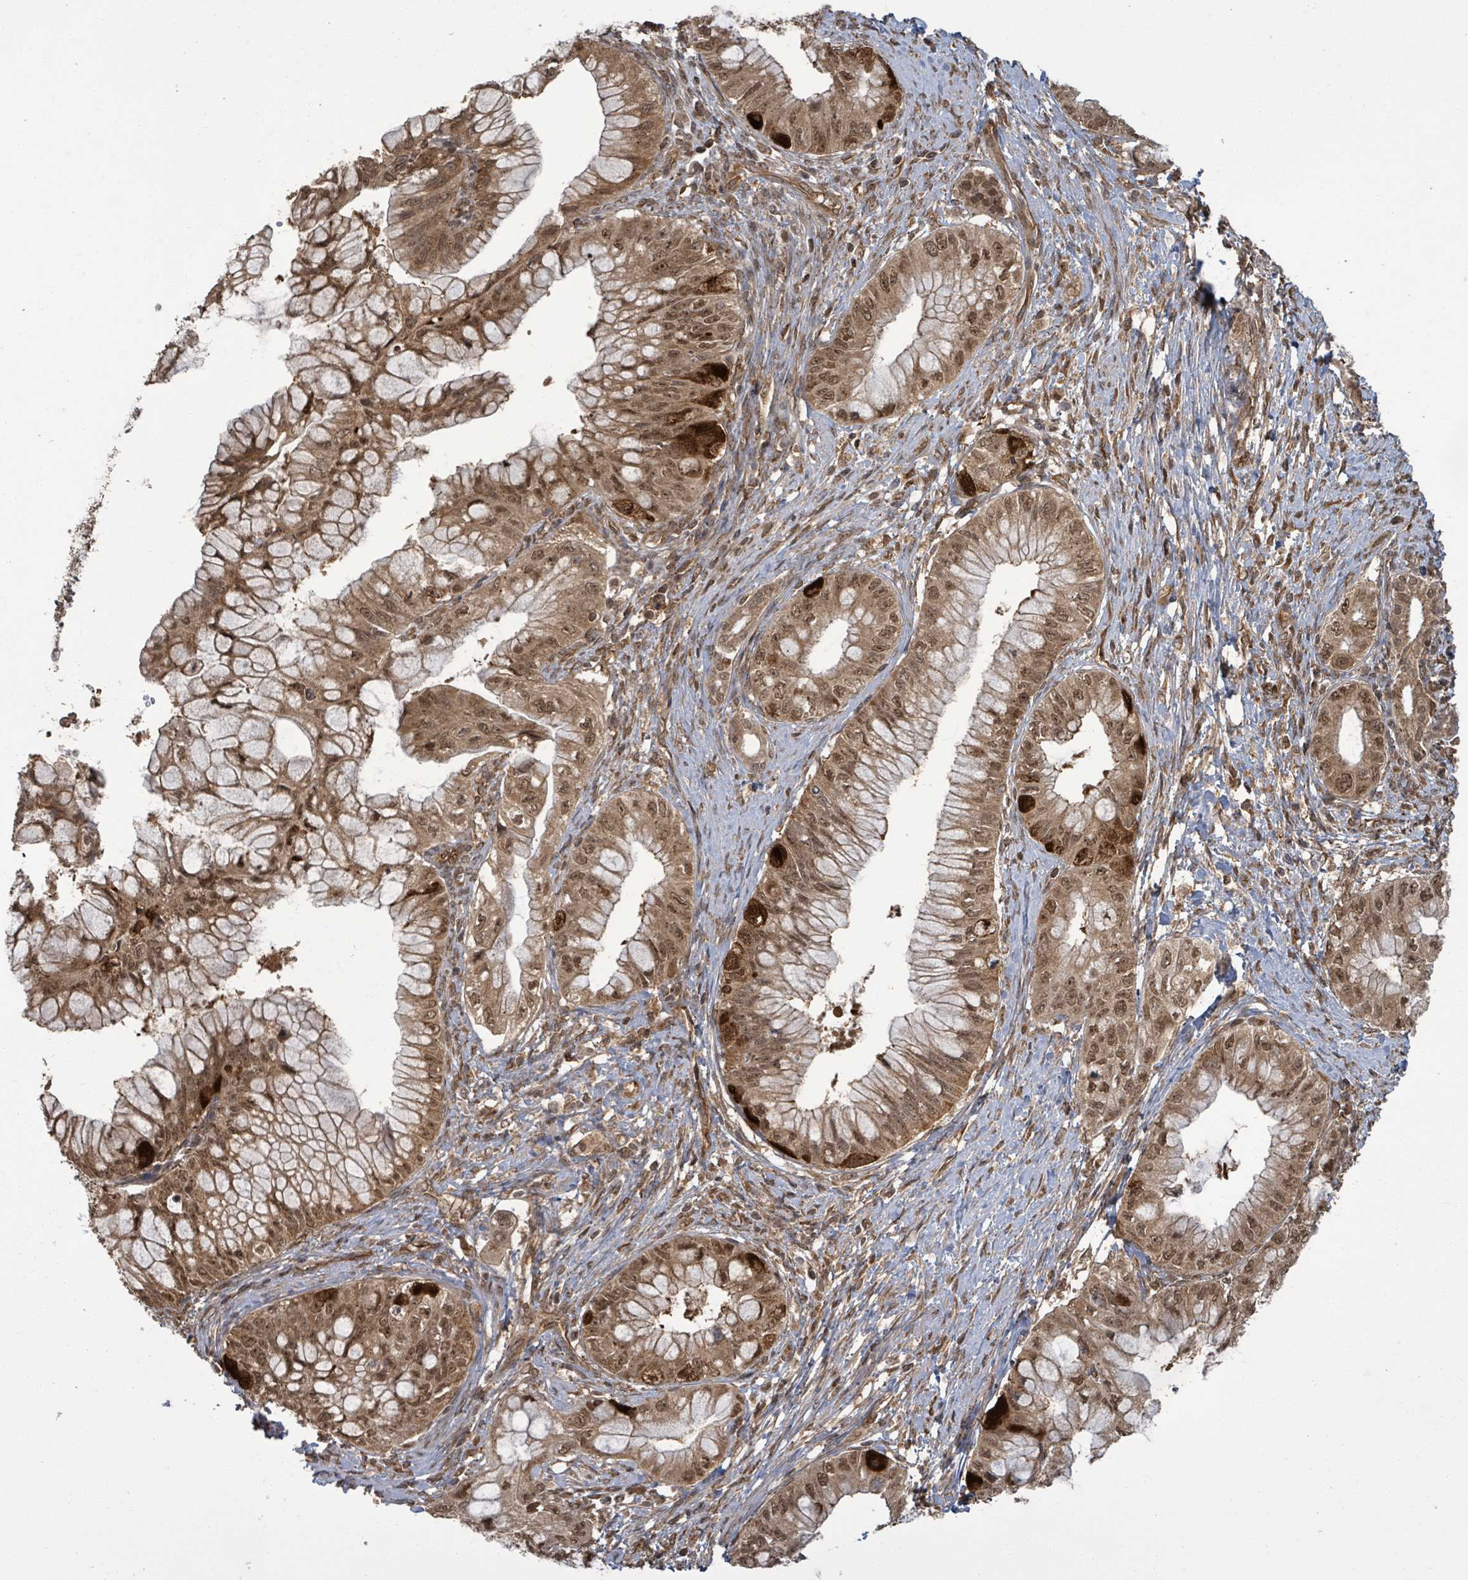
{"staining": {"intensity": "moderate", "quantity": ">75%", "location": "cytoplasmic/membranous,nuclear"}, "tissue": "pancreatic cancer", "cell_type": "Tumor cells", "image_type": "cancer", "snomed": [{"axis": "morphology", "description": "Adenocarcinoma, NOS"}, {"axis": "topography", "description": "Pancreas"}], "caption": "Protein staining of pancreatic cancer (adenocarcinoma) tissue shows moderate cytoplasmic/membranous and nuclear expression in about >75% of tumor cells.", "gene": "KLC1", "patient": {"sex": "male", "age": 48}}